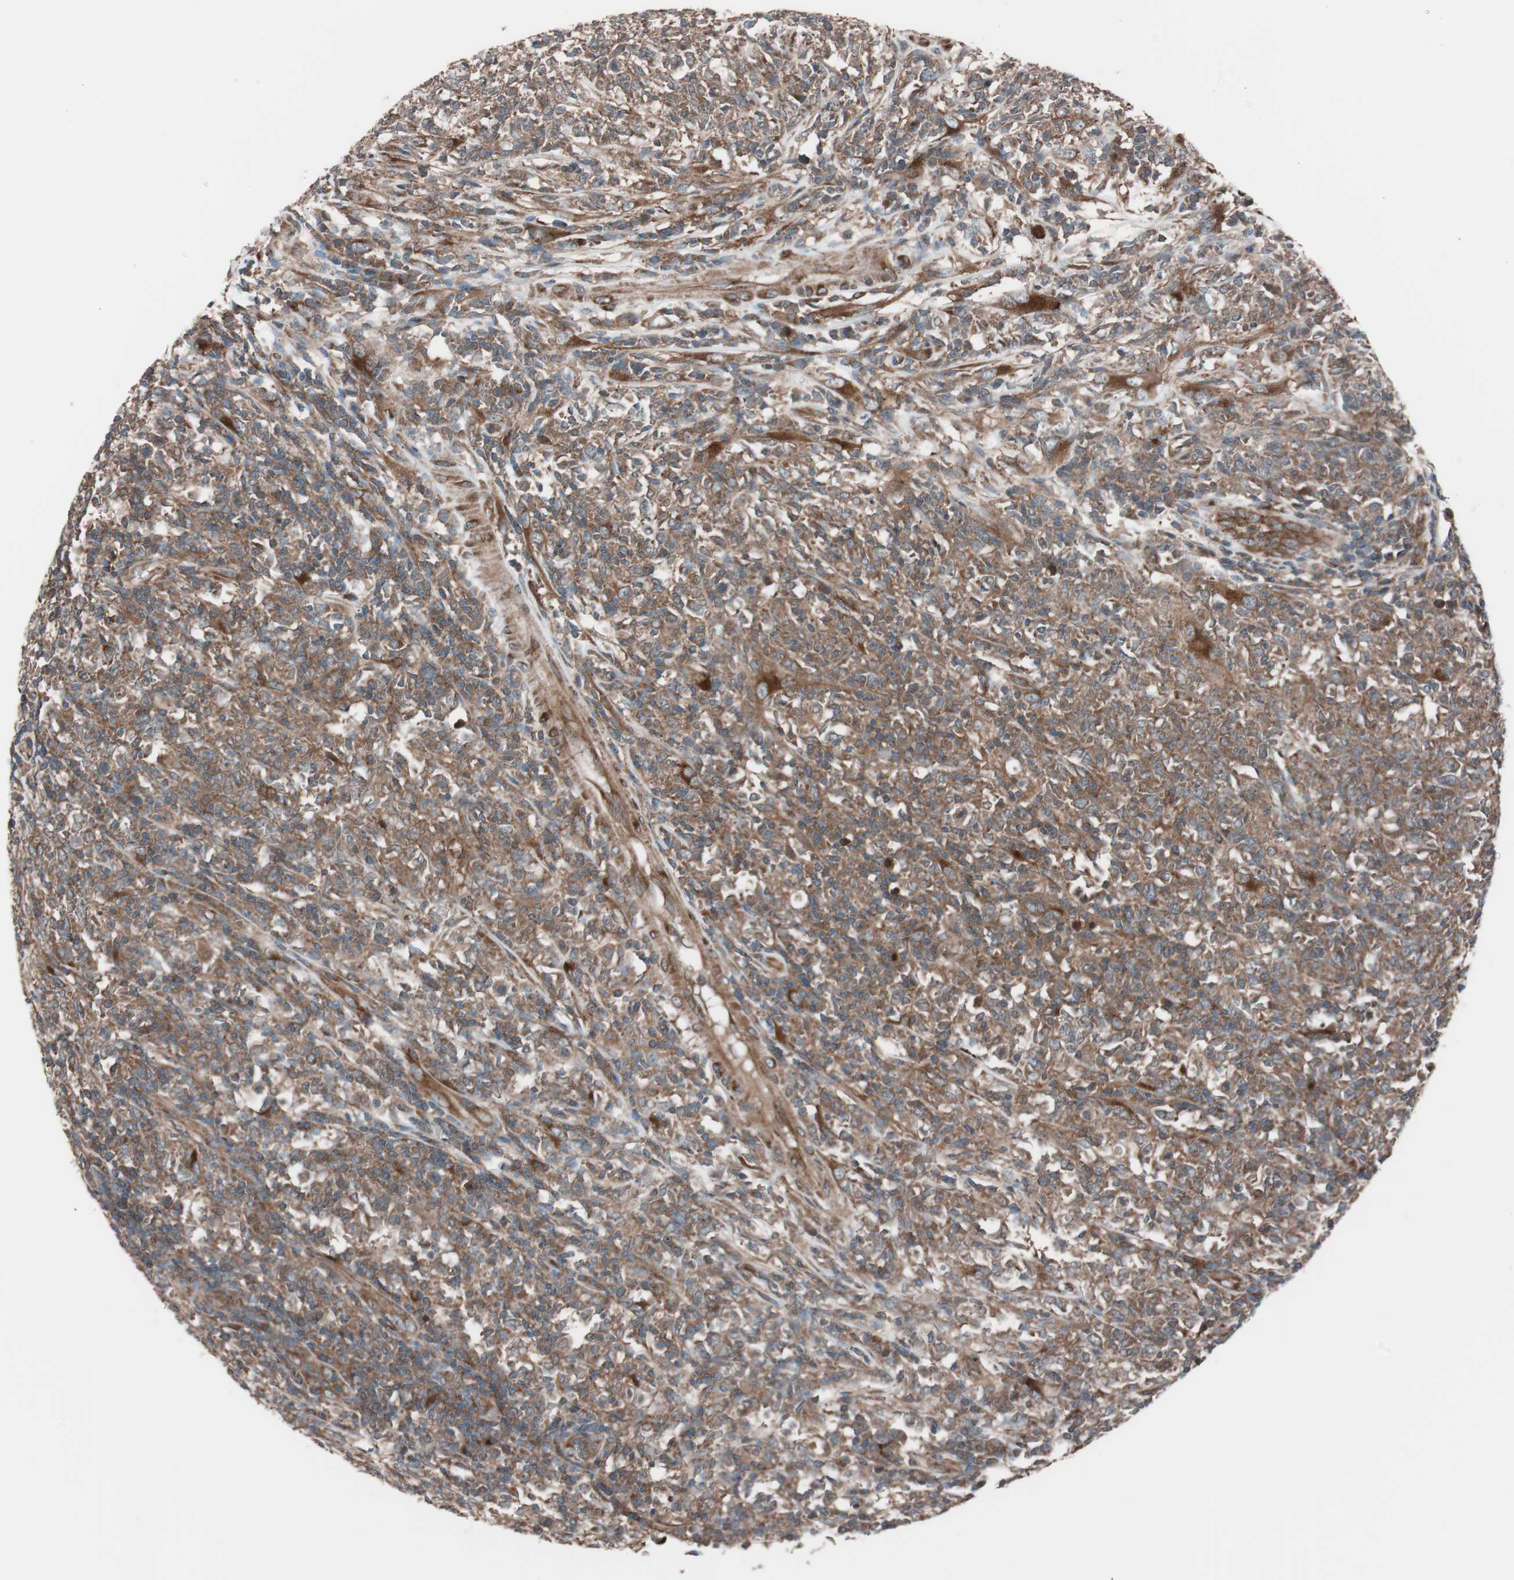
{"staining": {"intensity": "moderate", "quantity": ">75%", "location": "cytoplasmic/membranous"}, "tissue": "lymphoma", "cell_type": "Tumor cells", "image_type": "cancer", "snomed": [{"axis": "morphology", "description": "Malignant lymphoma, non-Hodgkin's type, High grade"}, {"axis": "topography", "description": "Lymph node"}], "caption": "IHC image of neoplastic tissue: lymphoma stained using IHC reveals medium levels of moderate protein expression localized specifically in the cytoplasmic/membranous of tumor cells, appearing as a cytoplasmic/membranous brown color.", "gene": "SEC31A", "patient": {"sex": "female", "age": 84}}